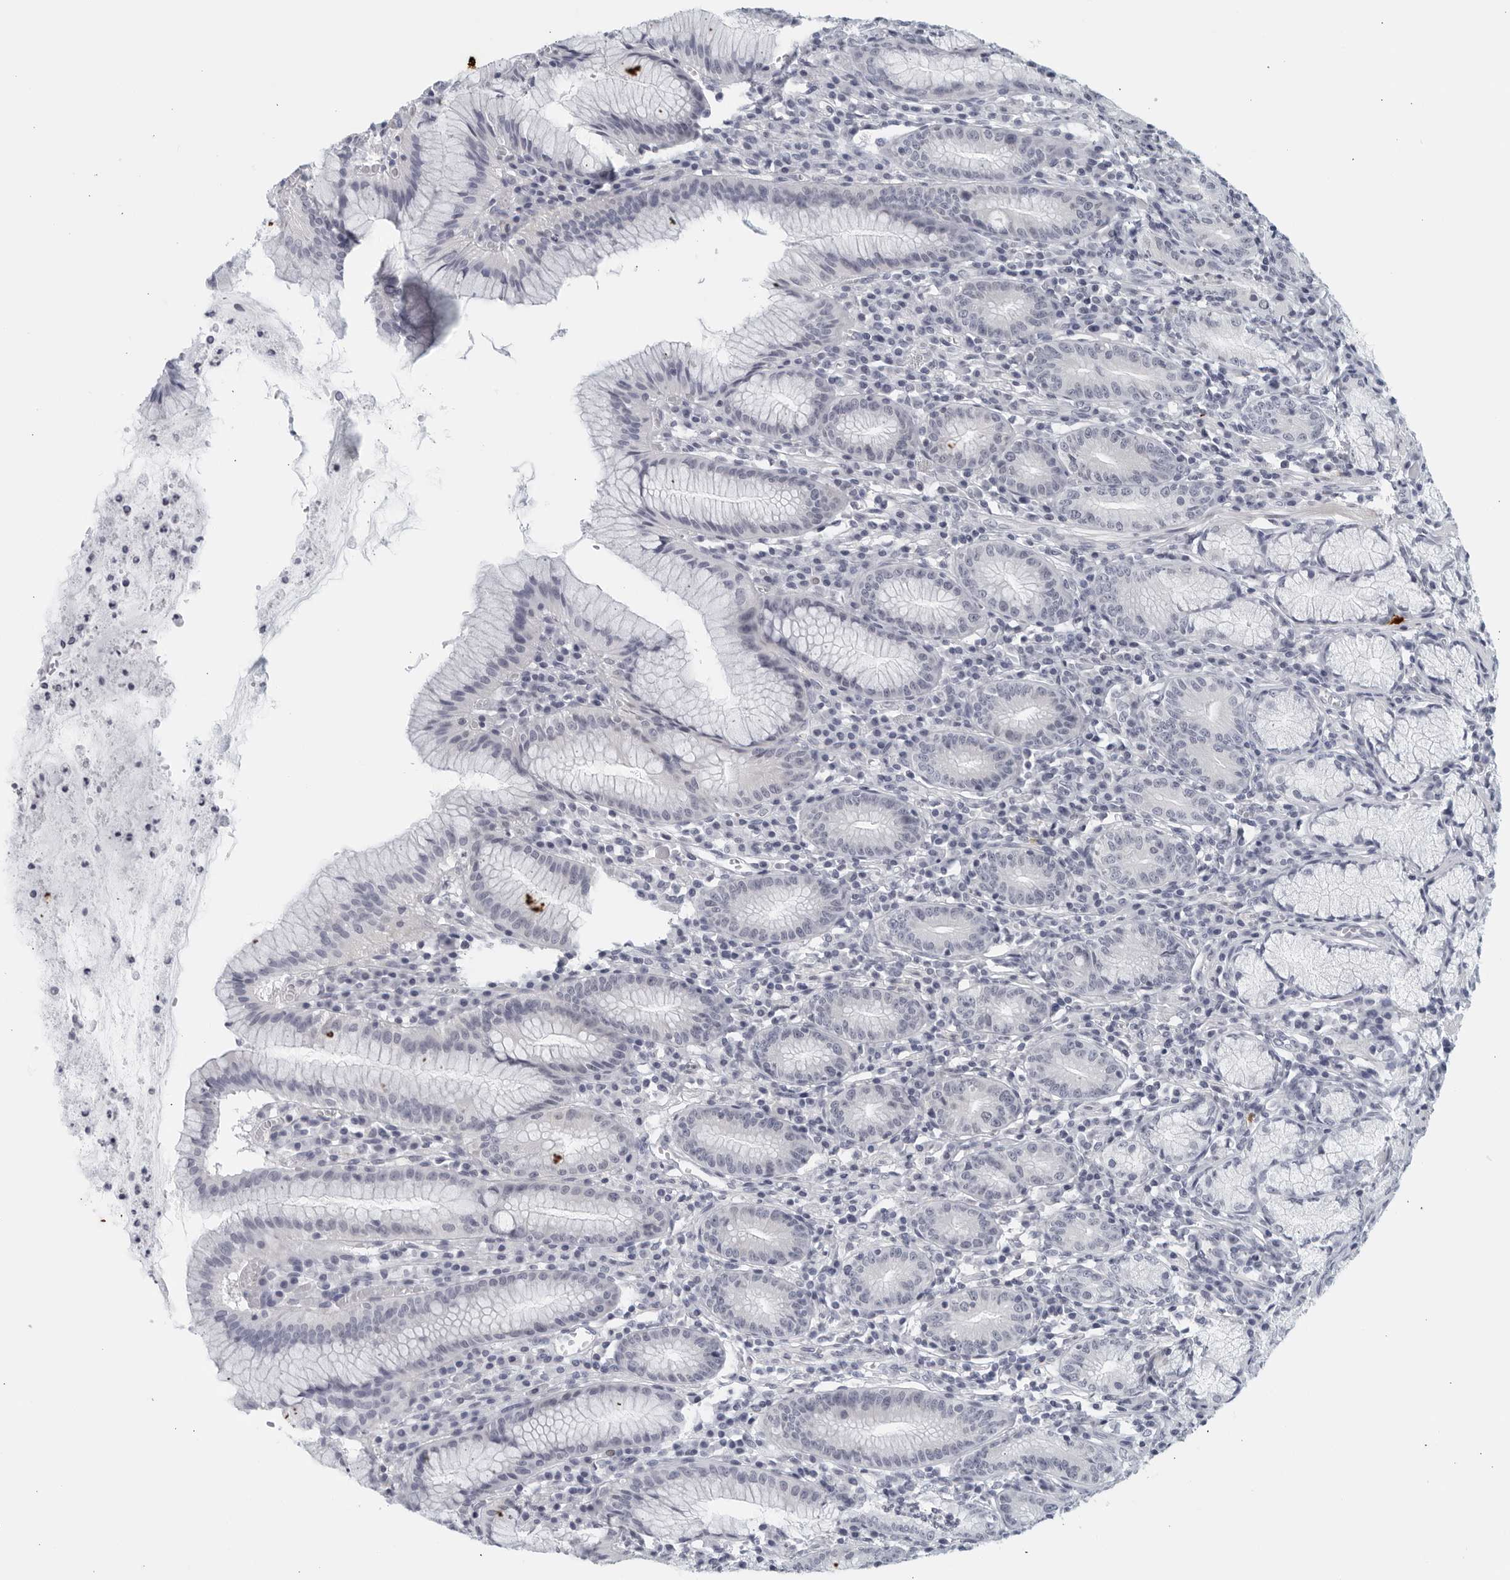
{"staining": {"intensity": "negative", "quantity": "none", "location": "none"}, "tissue": "stomach", "cell_type": "Glandular cells", "image_type": "normal", "snomed": [{"axis": "morphology", "description": "Normal tissue, NOS"}, {"axis": "topography", "description": "Stomach"}], "caption": "An image of stomach stained for a protein reveals no brown staining in glandular cells. (DAB IHC, high magnification).", "gene": "MATN1", "patient": {"sex": "male", "age": 55}}